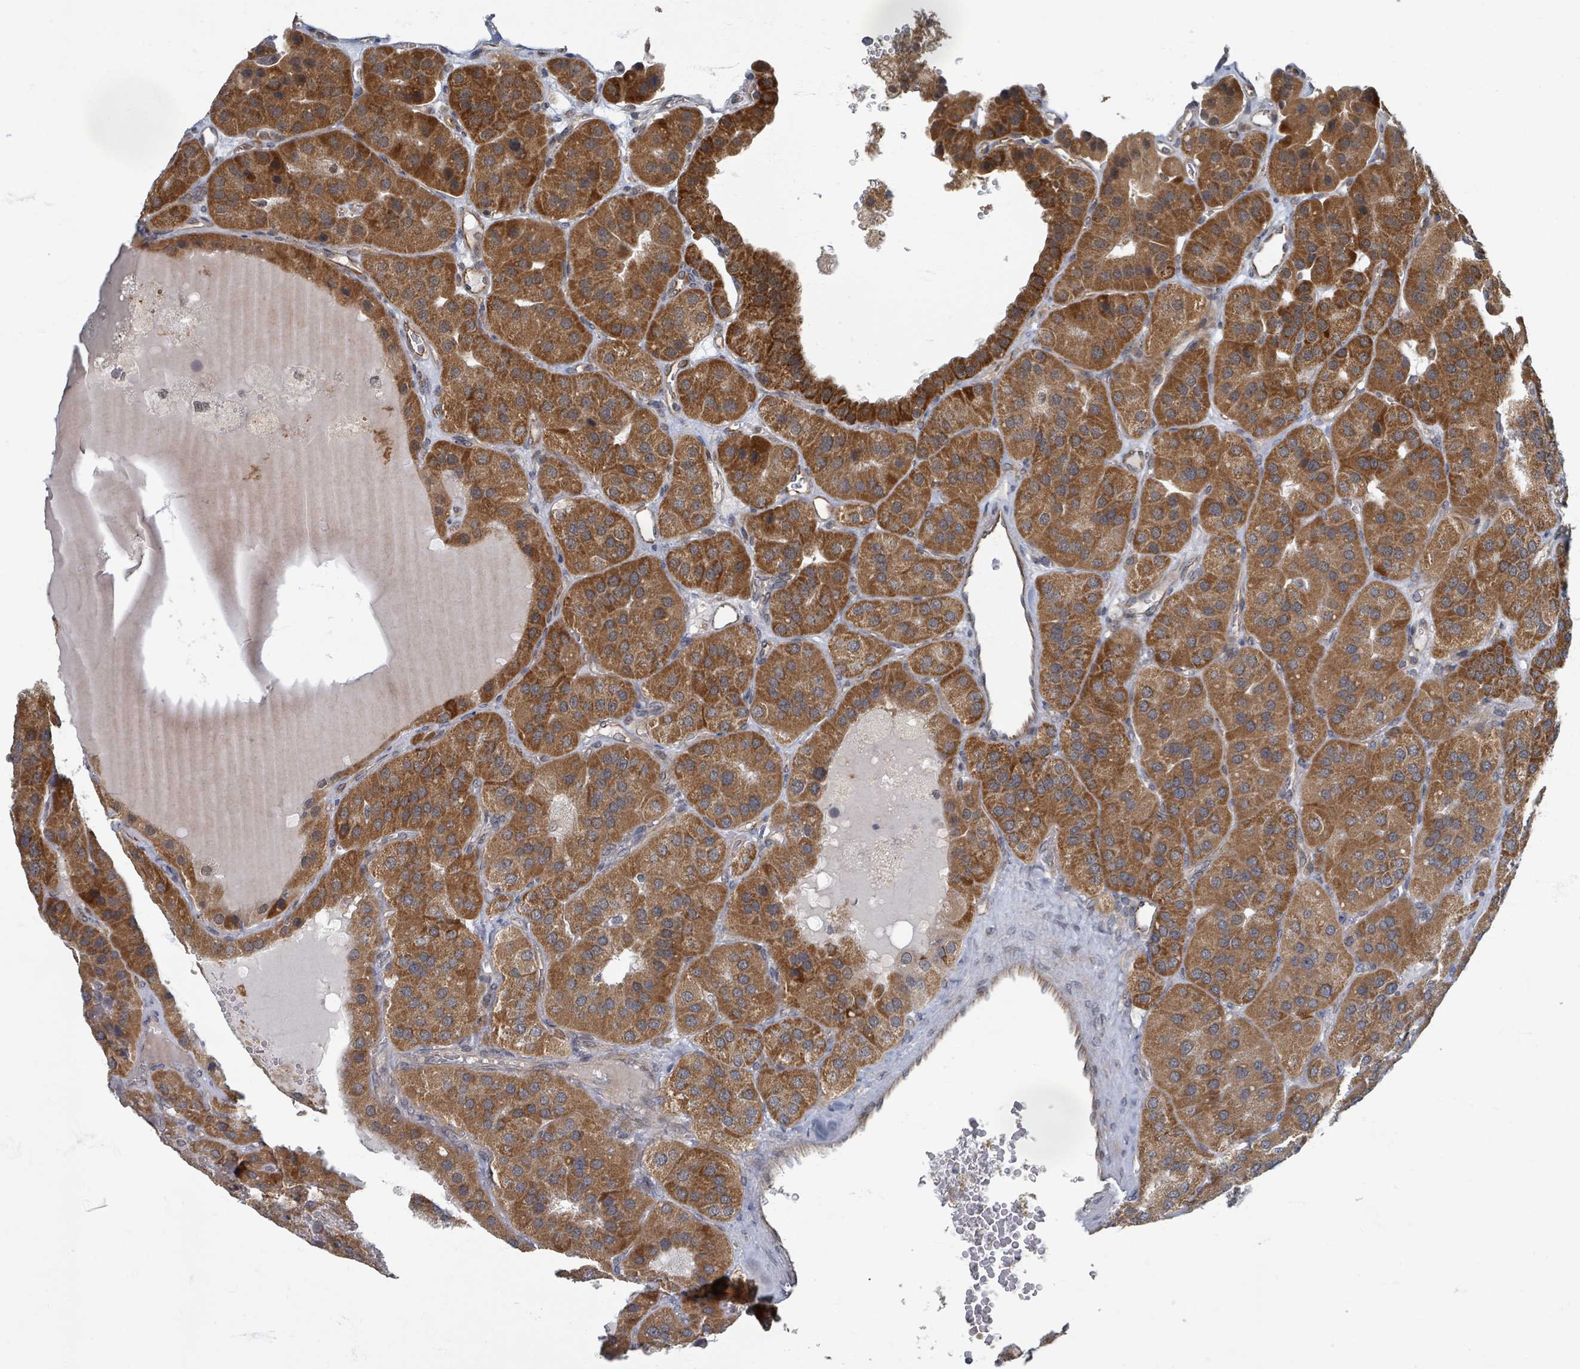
{"staining": {"intensity": "strong", "quantity": ">75%", "location": "cytoplasmic/membranous"}, "tissue": "parathyroid gland", "cell_type": "Glandular cells", "image_type": "normal", "snomed": [{"axis": "morphology", "description": "Normal tissue, NOS"}, {"axis": "morphology", "description": "Adenoma, NOS"}, {"axis": "topography", "description": "Parathyroid gland"}], "caption": "Unremarkable parathyroid gland exhibits strong cytoplasmic/membranous staining in approximately >75% of glandular cells, visualized by immunohistochemistry.", "gene": "INTS15", "patient": {"sex": "female", "age": 86}}